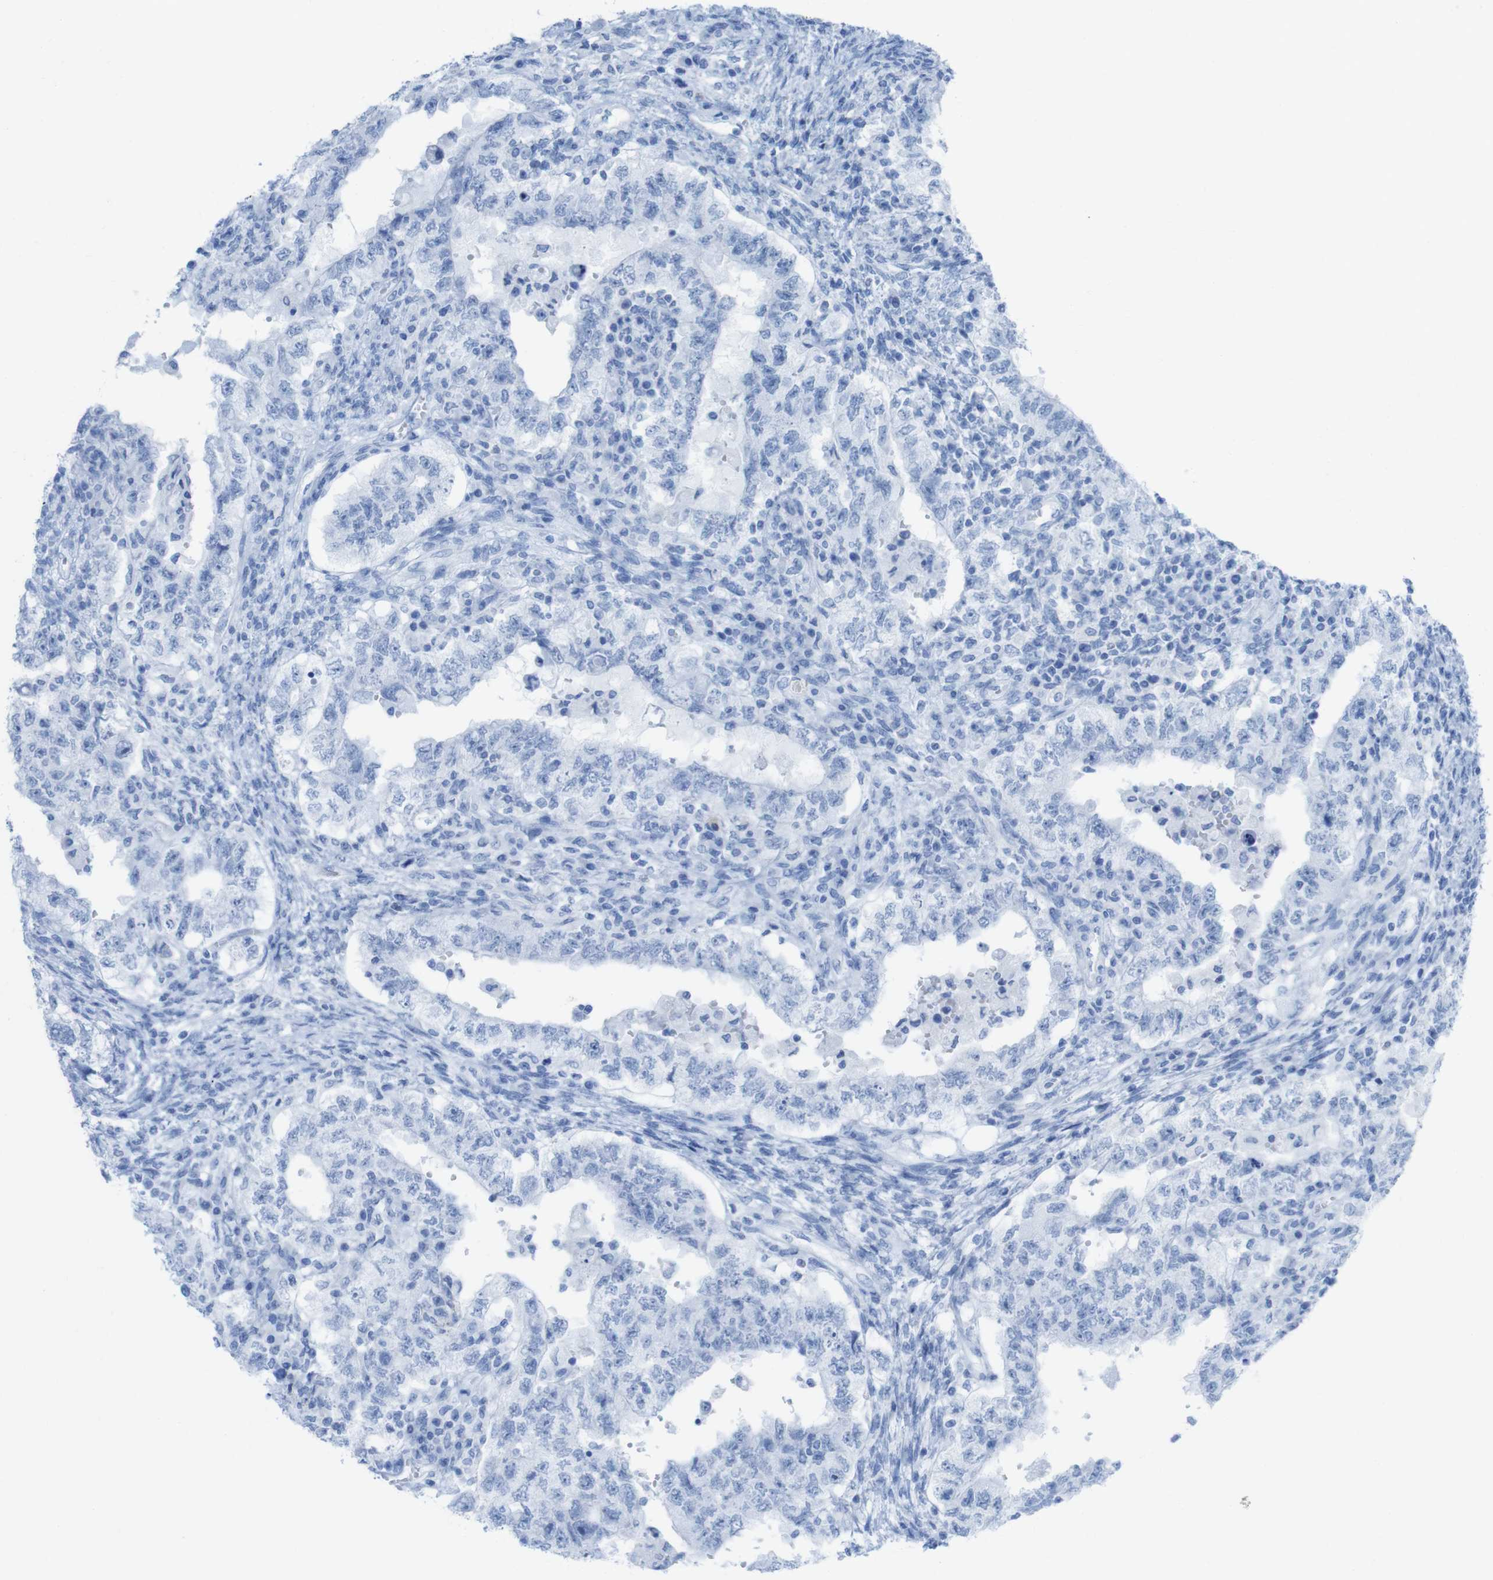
{"staining": {"intensity": "negative", "quantity": "none", "location": "none"}, "tissue": "testis cancer", "cell_type": "Tumor cells", "image_type": "cancer", "snomed": [{"axis": "morphology", "description": "Carcinoma, Embryonal, NOS"}, {"axis": "topography", "description": "Testis"}], "caption": "An immunohistochemistry (IHC) histopathology image of testis cancer (embryonal carcinoma) is shown. There is no staining in tumor cells of testis cancer (embryonal carcinoma). Brightfield microscopy of immunohistochemistry (IHC) stained with DAB (3,3'-diaminobenzidine) (brown) and hematoxylin (blue), captured at high magnification.", "gene": "MYH7", "patient": {"sex": "male", "age": 26}}